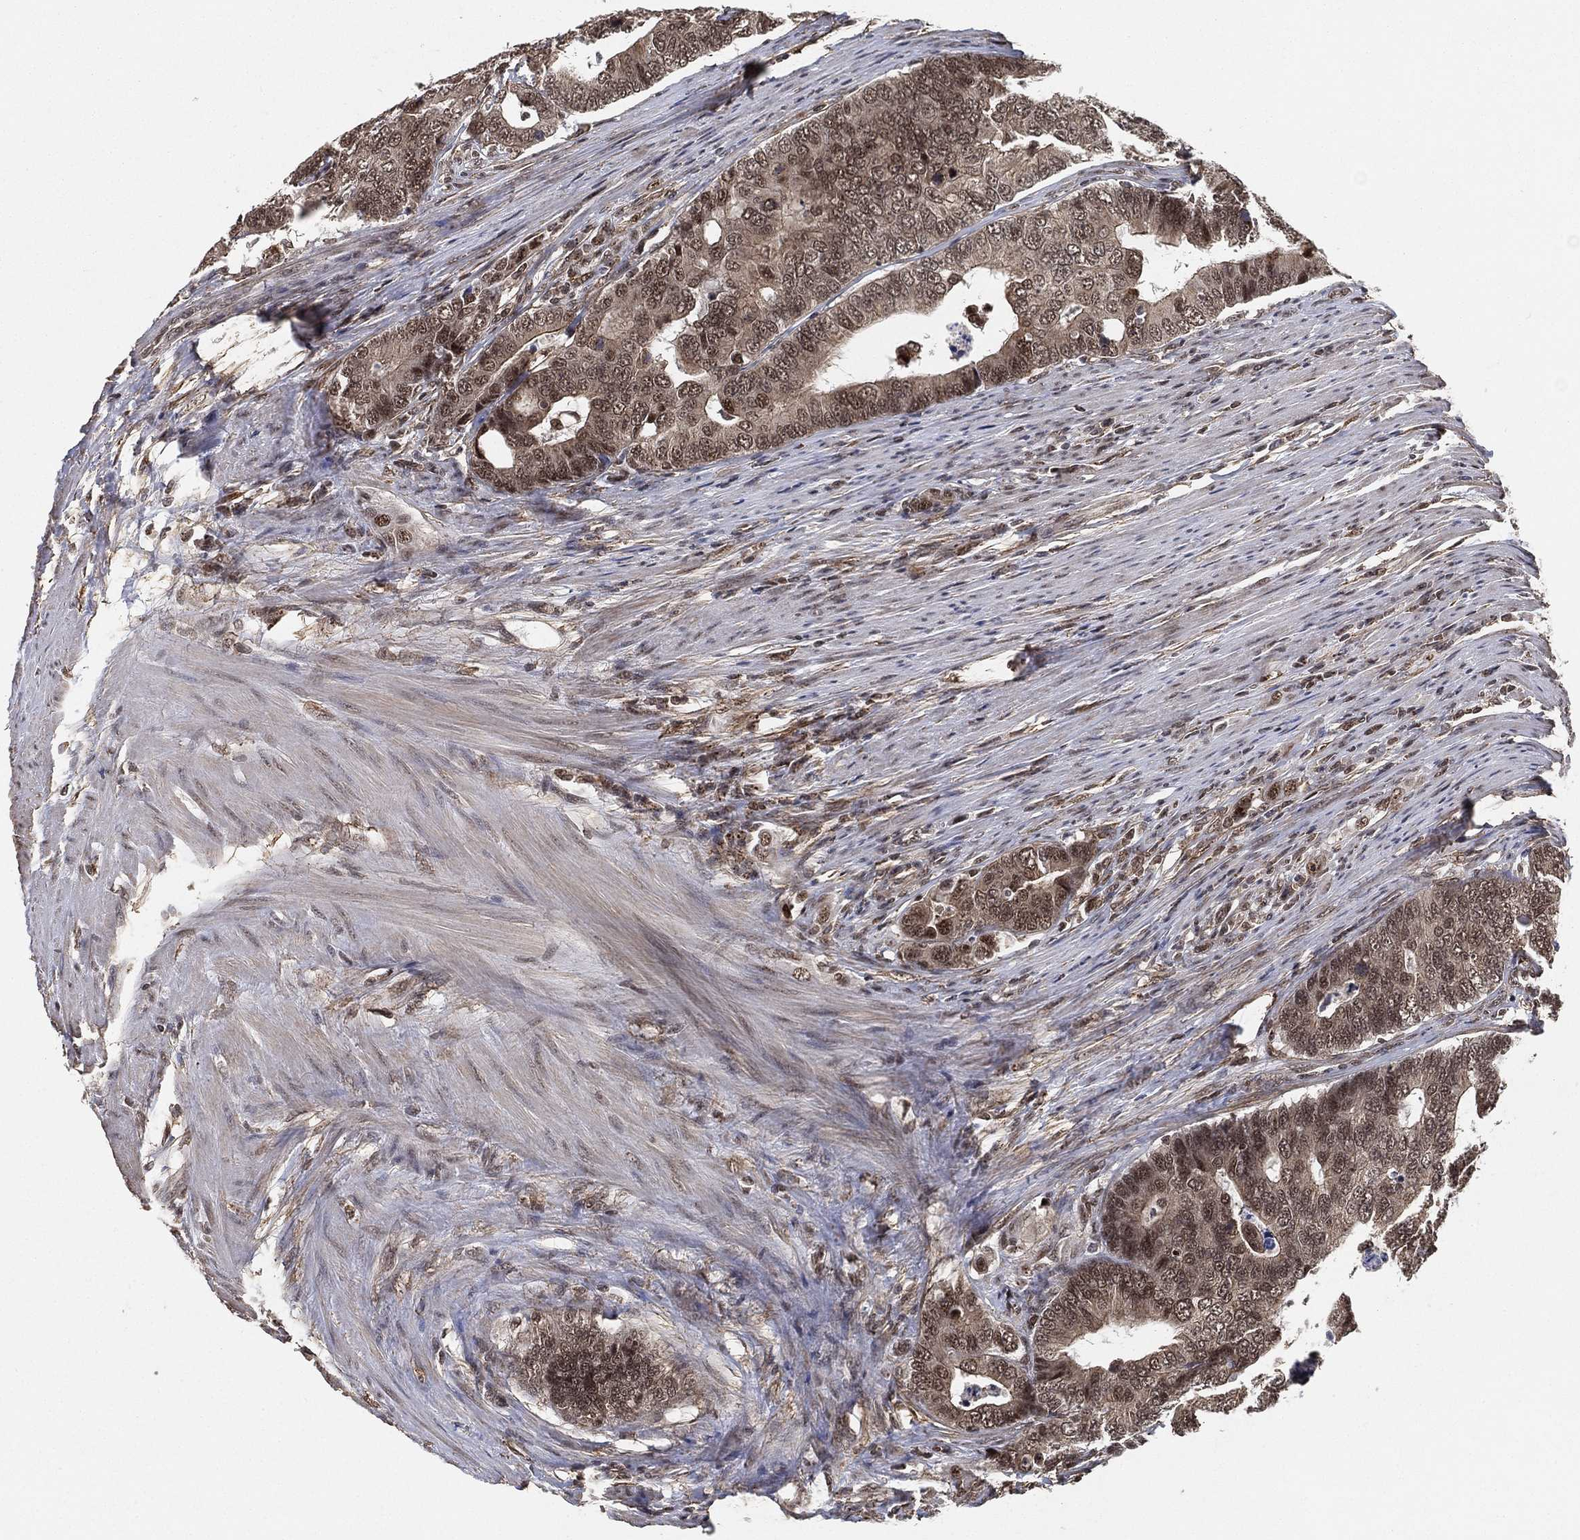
{"staining": {"intensity": "moderate", "quantity": ">75%", "location": "cytoplasmic/membranous,nuclear"}, "tissue": "colorectal cancer", "cell_type": "Tumor cells", "image_type": "cancer", "snomed": [{"axis": "morphology", "description": "Adenocarcinoma, NOS"}, {"axis": "topography", "description": "Colon"}], "caption": "Immunohistochemistry (IHC) micrograph of neoplastic tissue: human adenocarcinoma (colorectal) stained using immunohistochemistry demonstrates medium levels of moderate protein expression localized specifically in the cytoplasmic/membranous and nuclear of tumor cells, appearing as a cytoplasmic/membranous and nuclear brown color.", "gene": "RSRC2", "patient": {"sex": "female", "age": 72}}